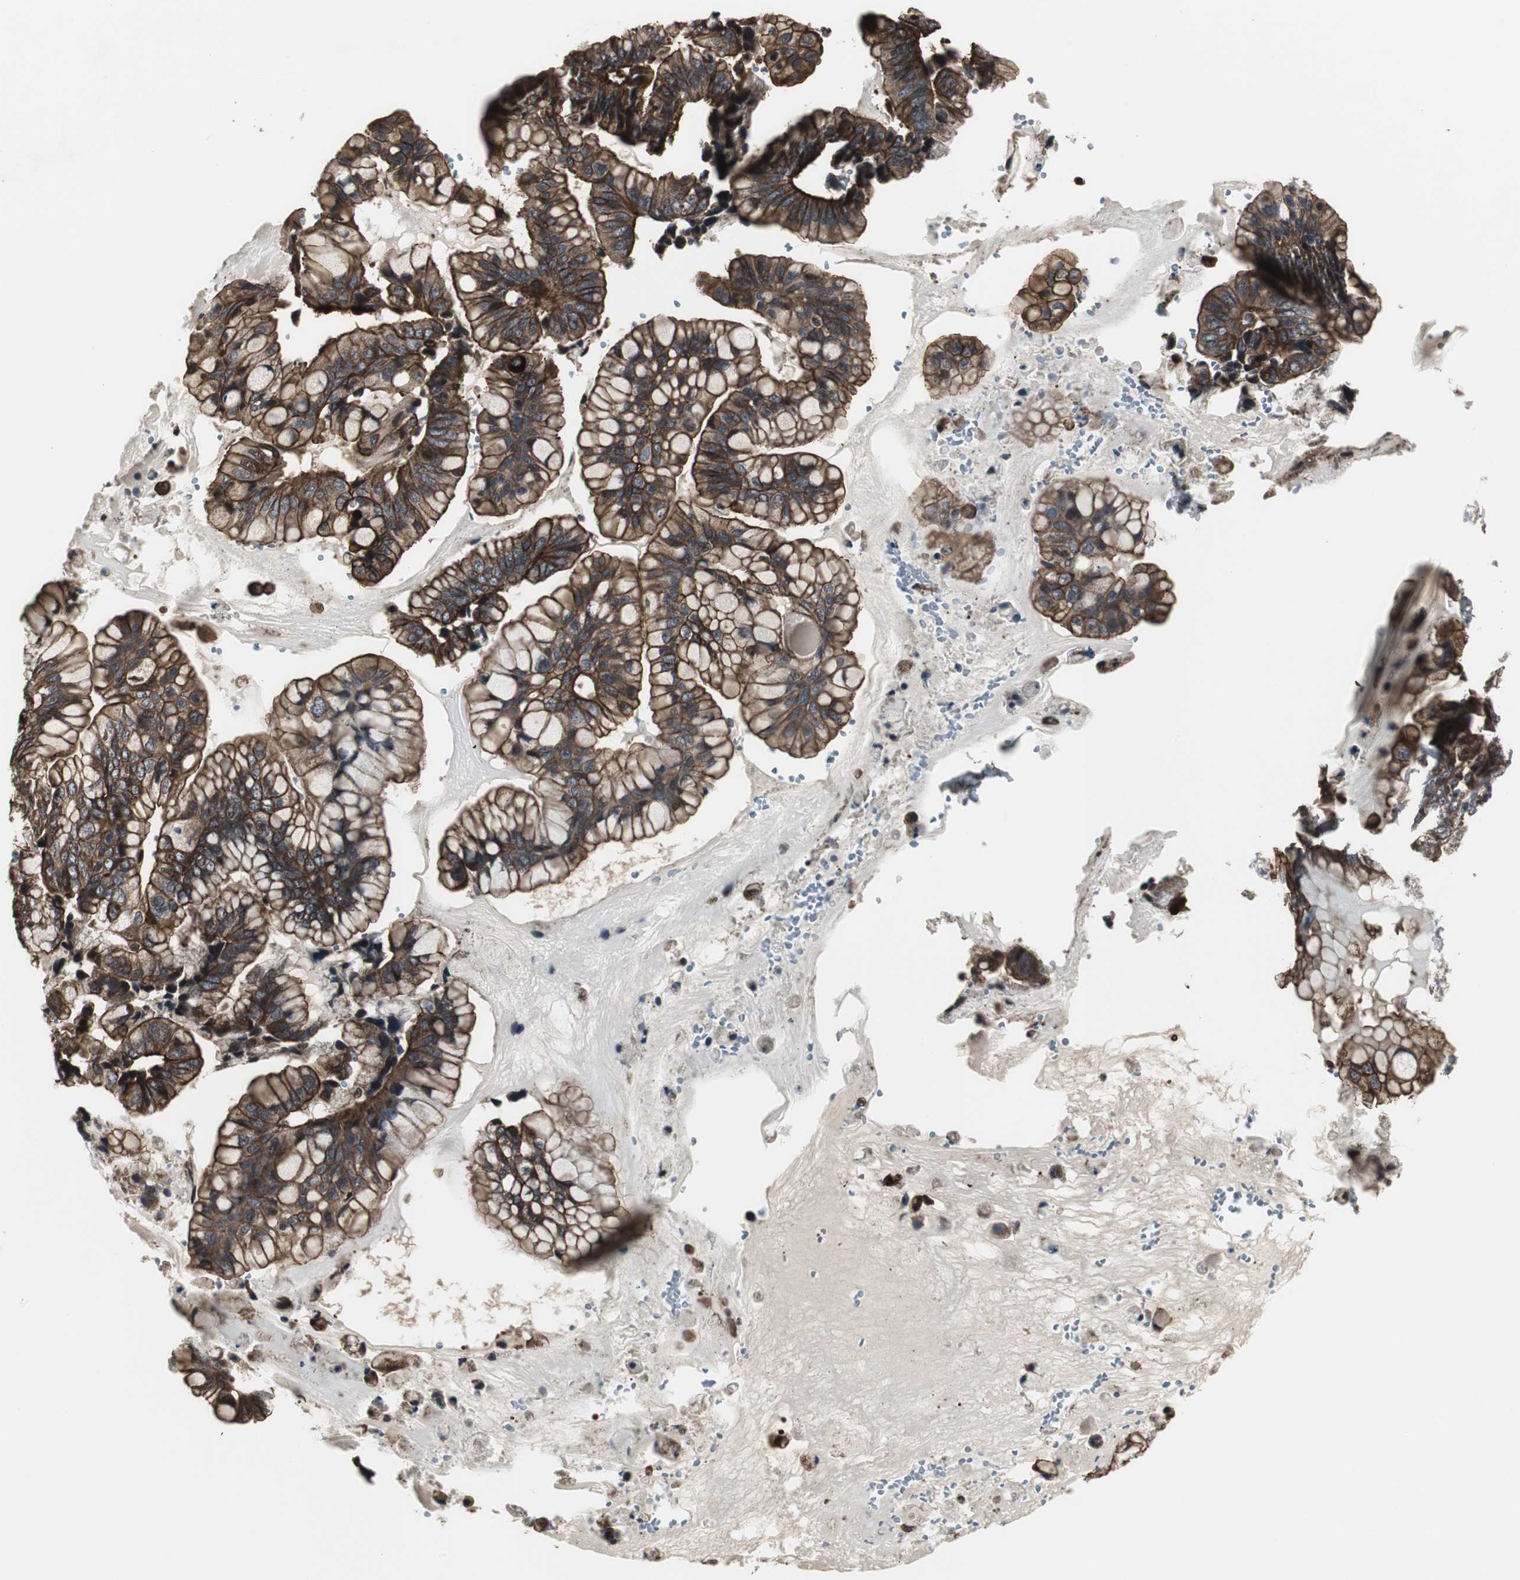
{"staining": {"intensity": "strong", "quantity": ">75%", "location": "cytoplasmic/membranous"}, "tissue": "ovarian cancer", "cell_type": "Tumor cells", "image_type": "cancer", "snomed": [{"axis": "morphology", "description": "Cystadenocarcinoma, mucinous, NOS"}, {"axis": "topography", "description": "Ovary"}], "caption": "Strong cytoplasmic/membranous positivity for a protein is present in about >75% of tumor cells of mucinous cystadenocarcinoma (ovarian) using immunohistochemistry.", "gene": "CHP1", "patient": {"sex": "female", "age": 36}}